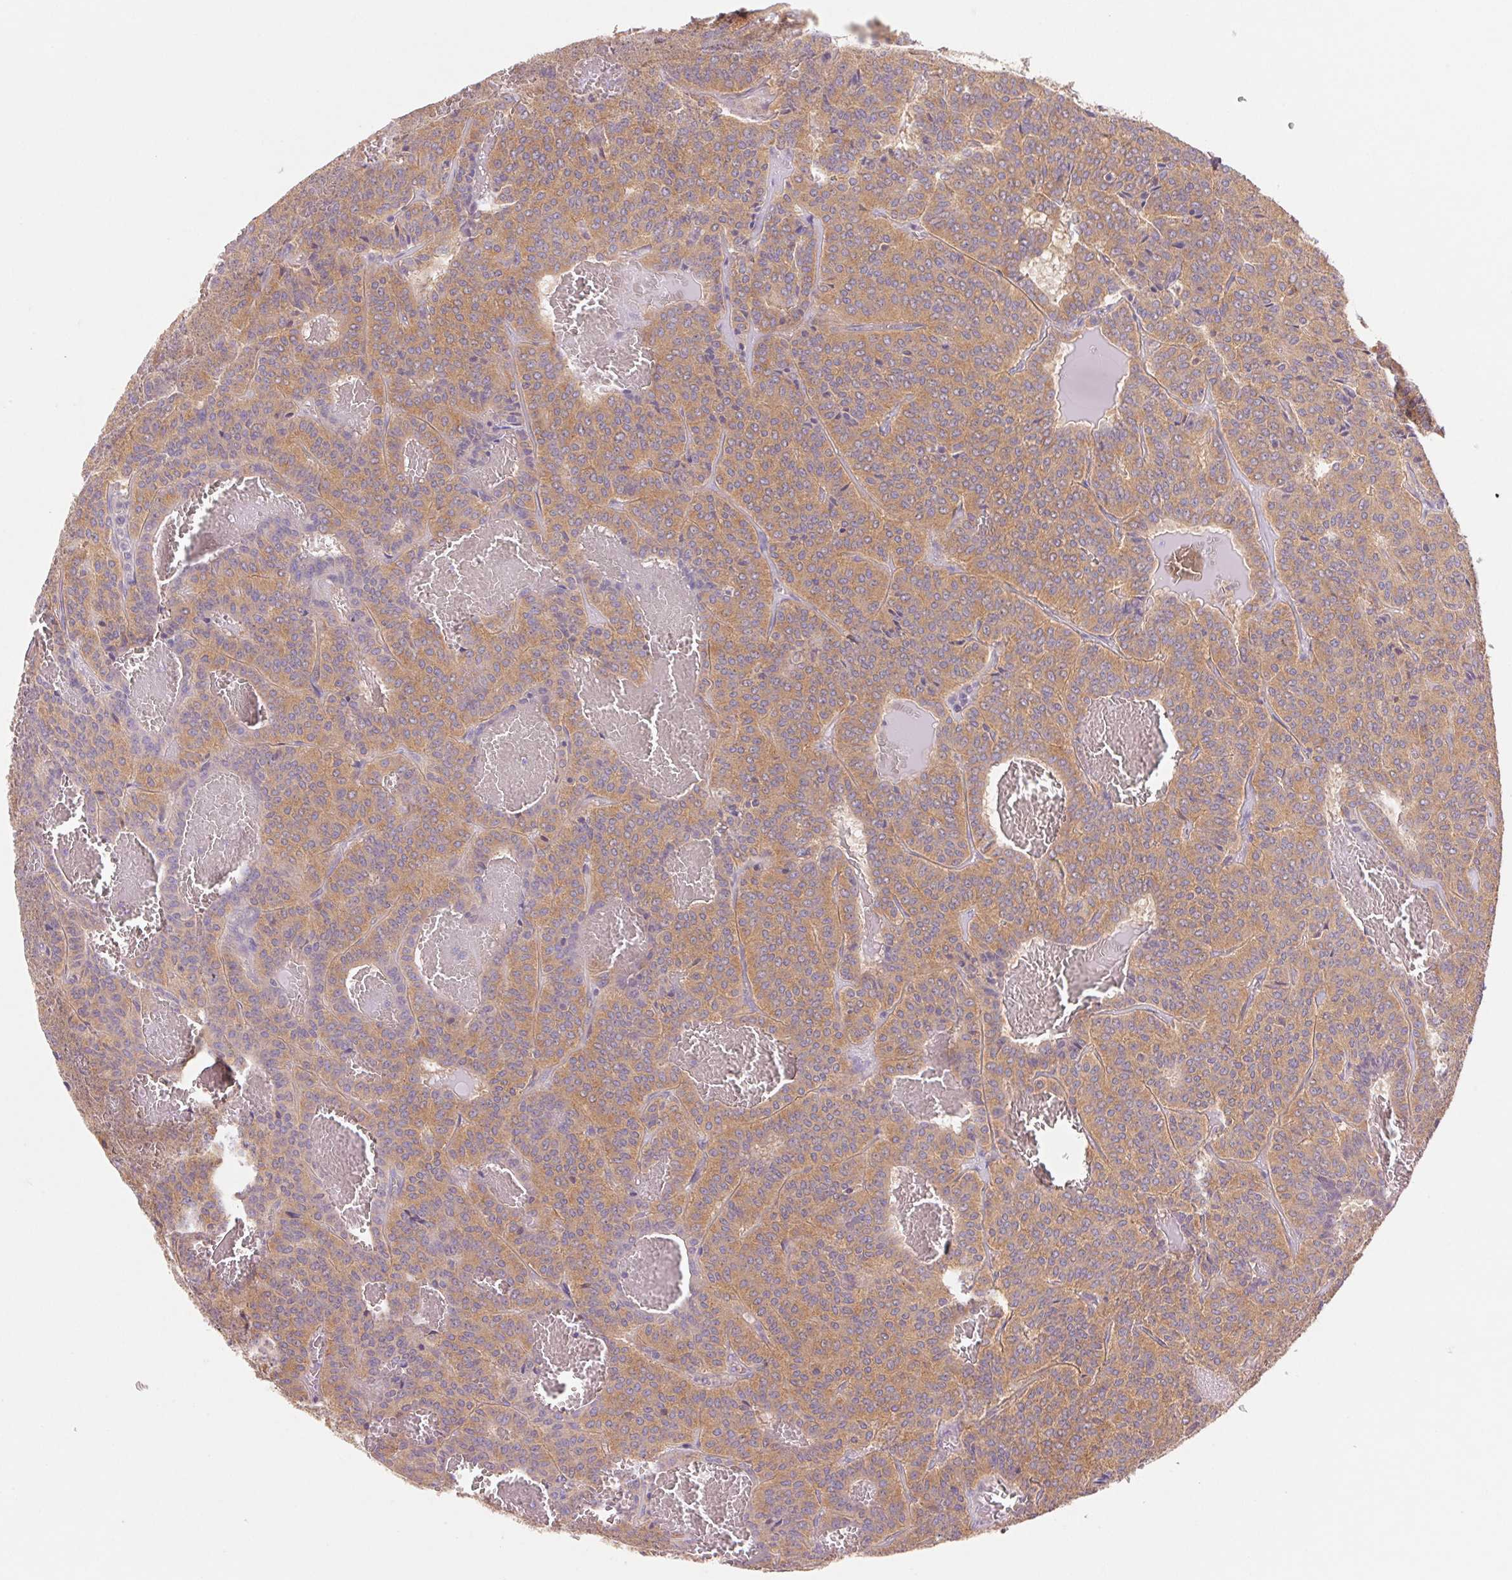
{"staining": {"intensity": "moderate", "quantity": ">75%", "location": "cytoplasmic/membranous"}, "tissue": "carcinoid", "cell_type": "Tumor cells", "image_type": "cancer", "snomed": [{"axis": "morphology", "description": "Carcinoid, malignant, NOS"}, {"axis": "topography", "description": "Lung"}], "caption": "This is an image of IHC staining of carcinoid, which shows moderate positivity in the cytoplasmic/membranous of tumor cells.", "gene": "RAB1A", "patient": {"sex": "male", "age": 70}}